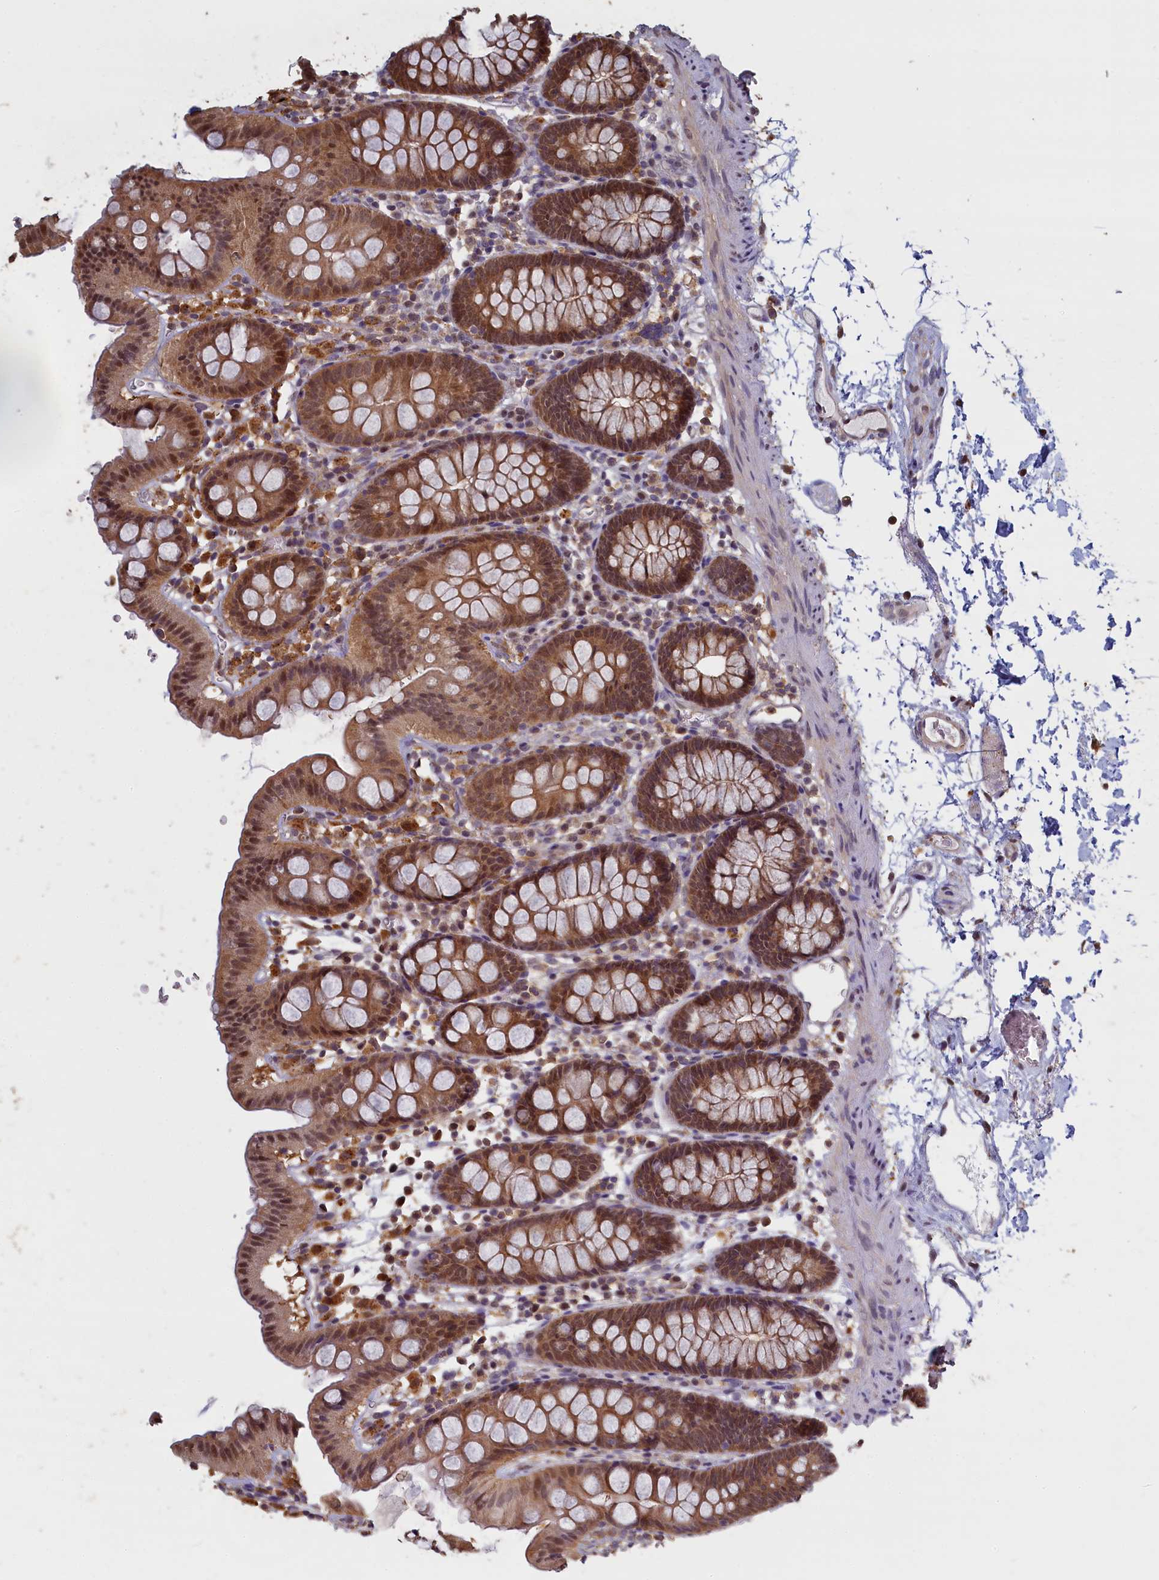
{"staining": {"intensity": "weak", "quantity": ">75%", "location": "cytoplasmic/membranous"}, "tissue": "colon", "cell_type": "Endothelial cells", "image_type": "normal", "snomed": [{"axis": "morphology", "description": "Normal tissue, NOS"}, {"axis": "topography", "description": "Colon"}], "caption": "Brown immunohistochemical staining in unremarkable colon shows weak cytoplasmic/membranous staining in about >75% of endothelial cells. (DAB IHC with brightfield microscopy, high magnification).", "gene": "UCHL3", "patient": {"sex": "male", "age": 75}}